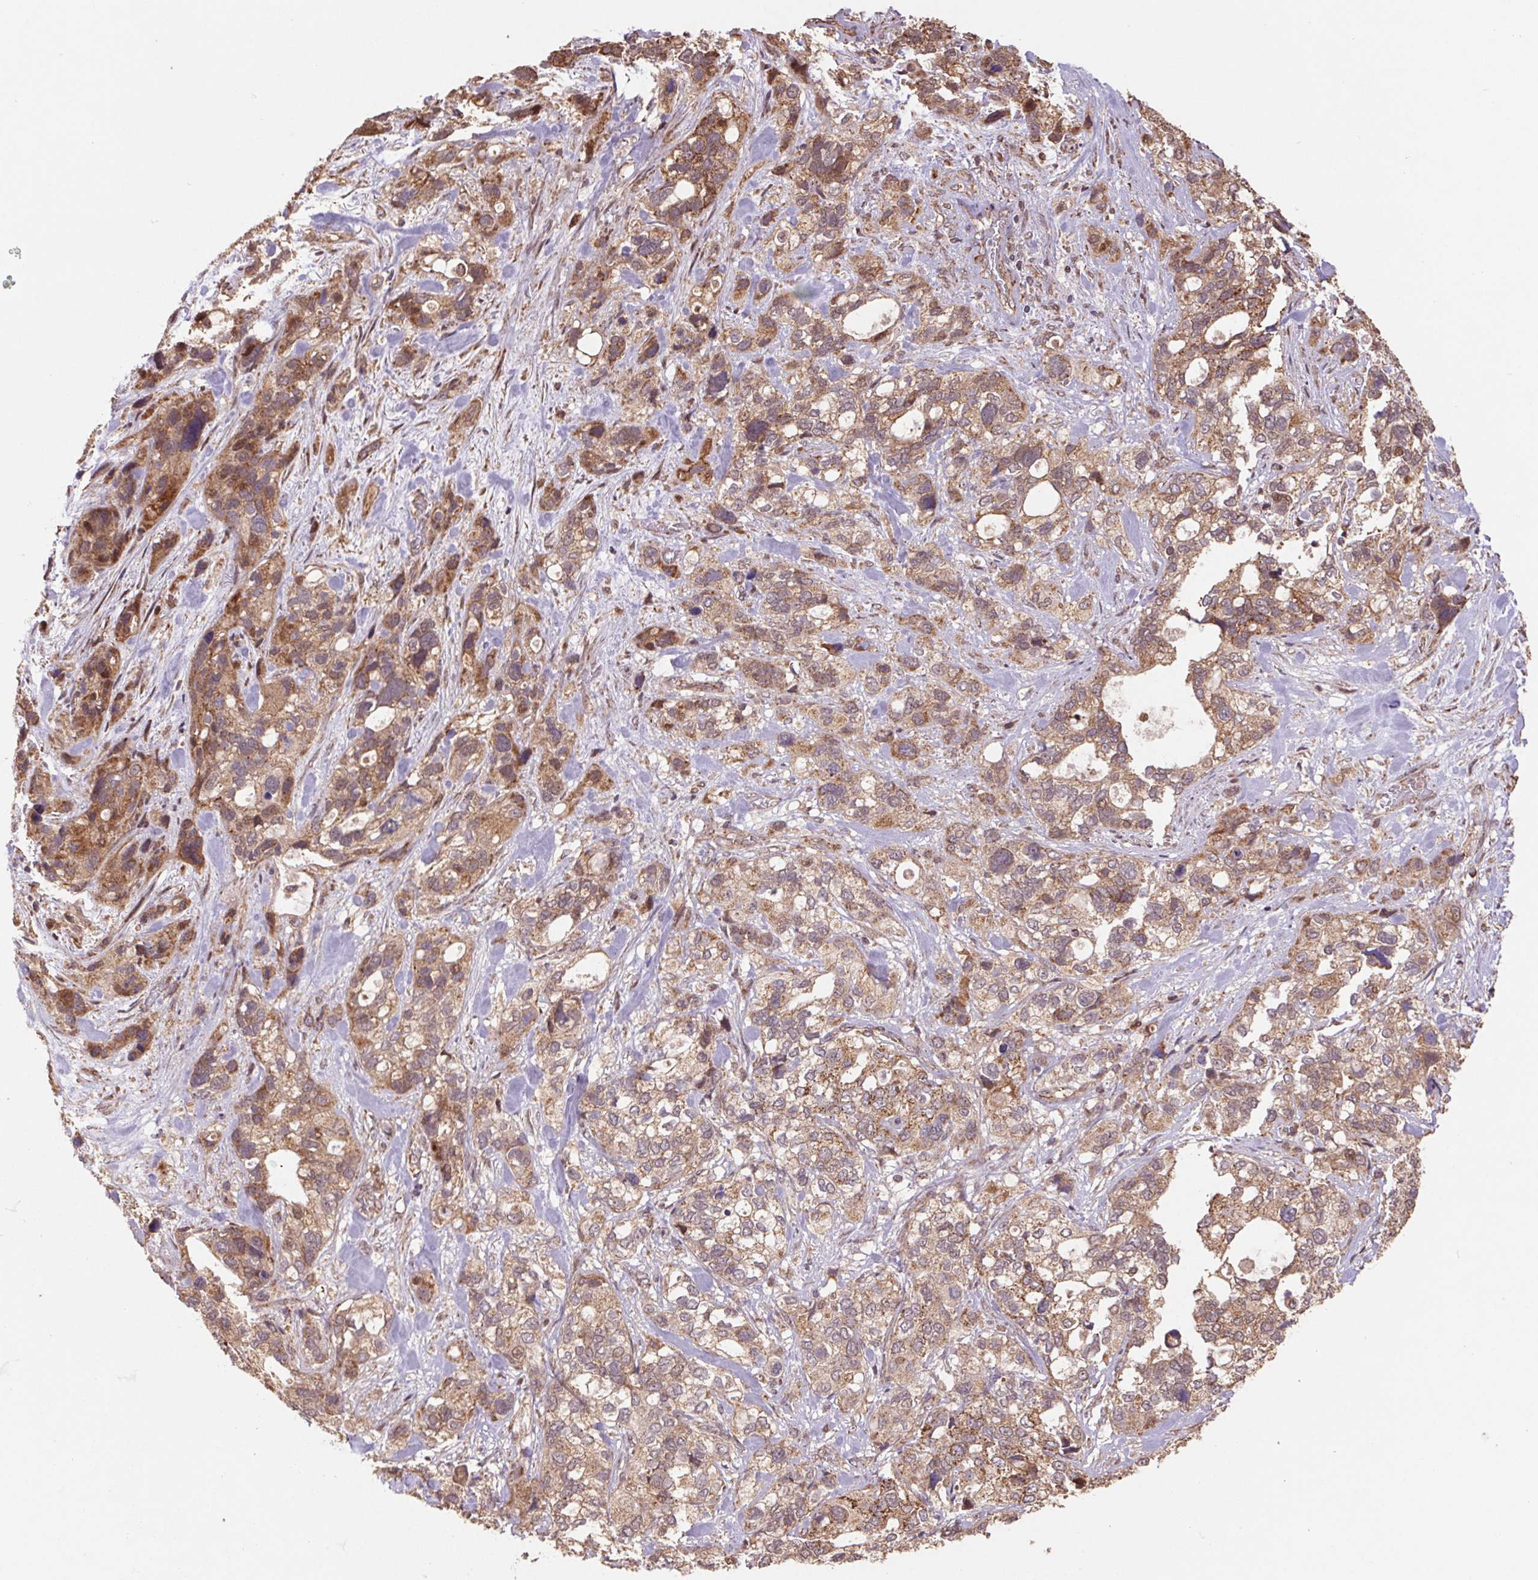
{"staining": {"intensity": "moderate", "quantity": ">75%", "location": "cytoplasmic/membranous"}, "tissue": "stomach cancer", "cell_type": "Tumor cells", "image_type": "cancer", "snomed": [{"axis": "morphology", "description": "Adenocarcinoma, NOS"}, {"axis": "topography", "description": "Stomach, upper"}], "caption": "The histopathology image reveals a brown stain indicating the presence of a protein in the cytoplasmic/membranous of tumor cells in stomach cancer (adenocarcinoma). (DAB (3,3'-diaminobenzidine) = brown stain, brightfield microscopy at high magnification).", "gene": "PDHA1", "patient": {"sex": "female", "age": 81}}